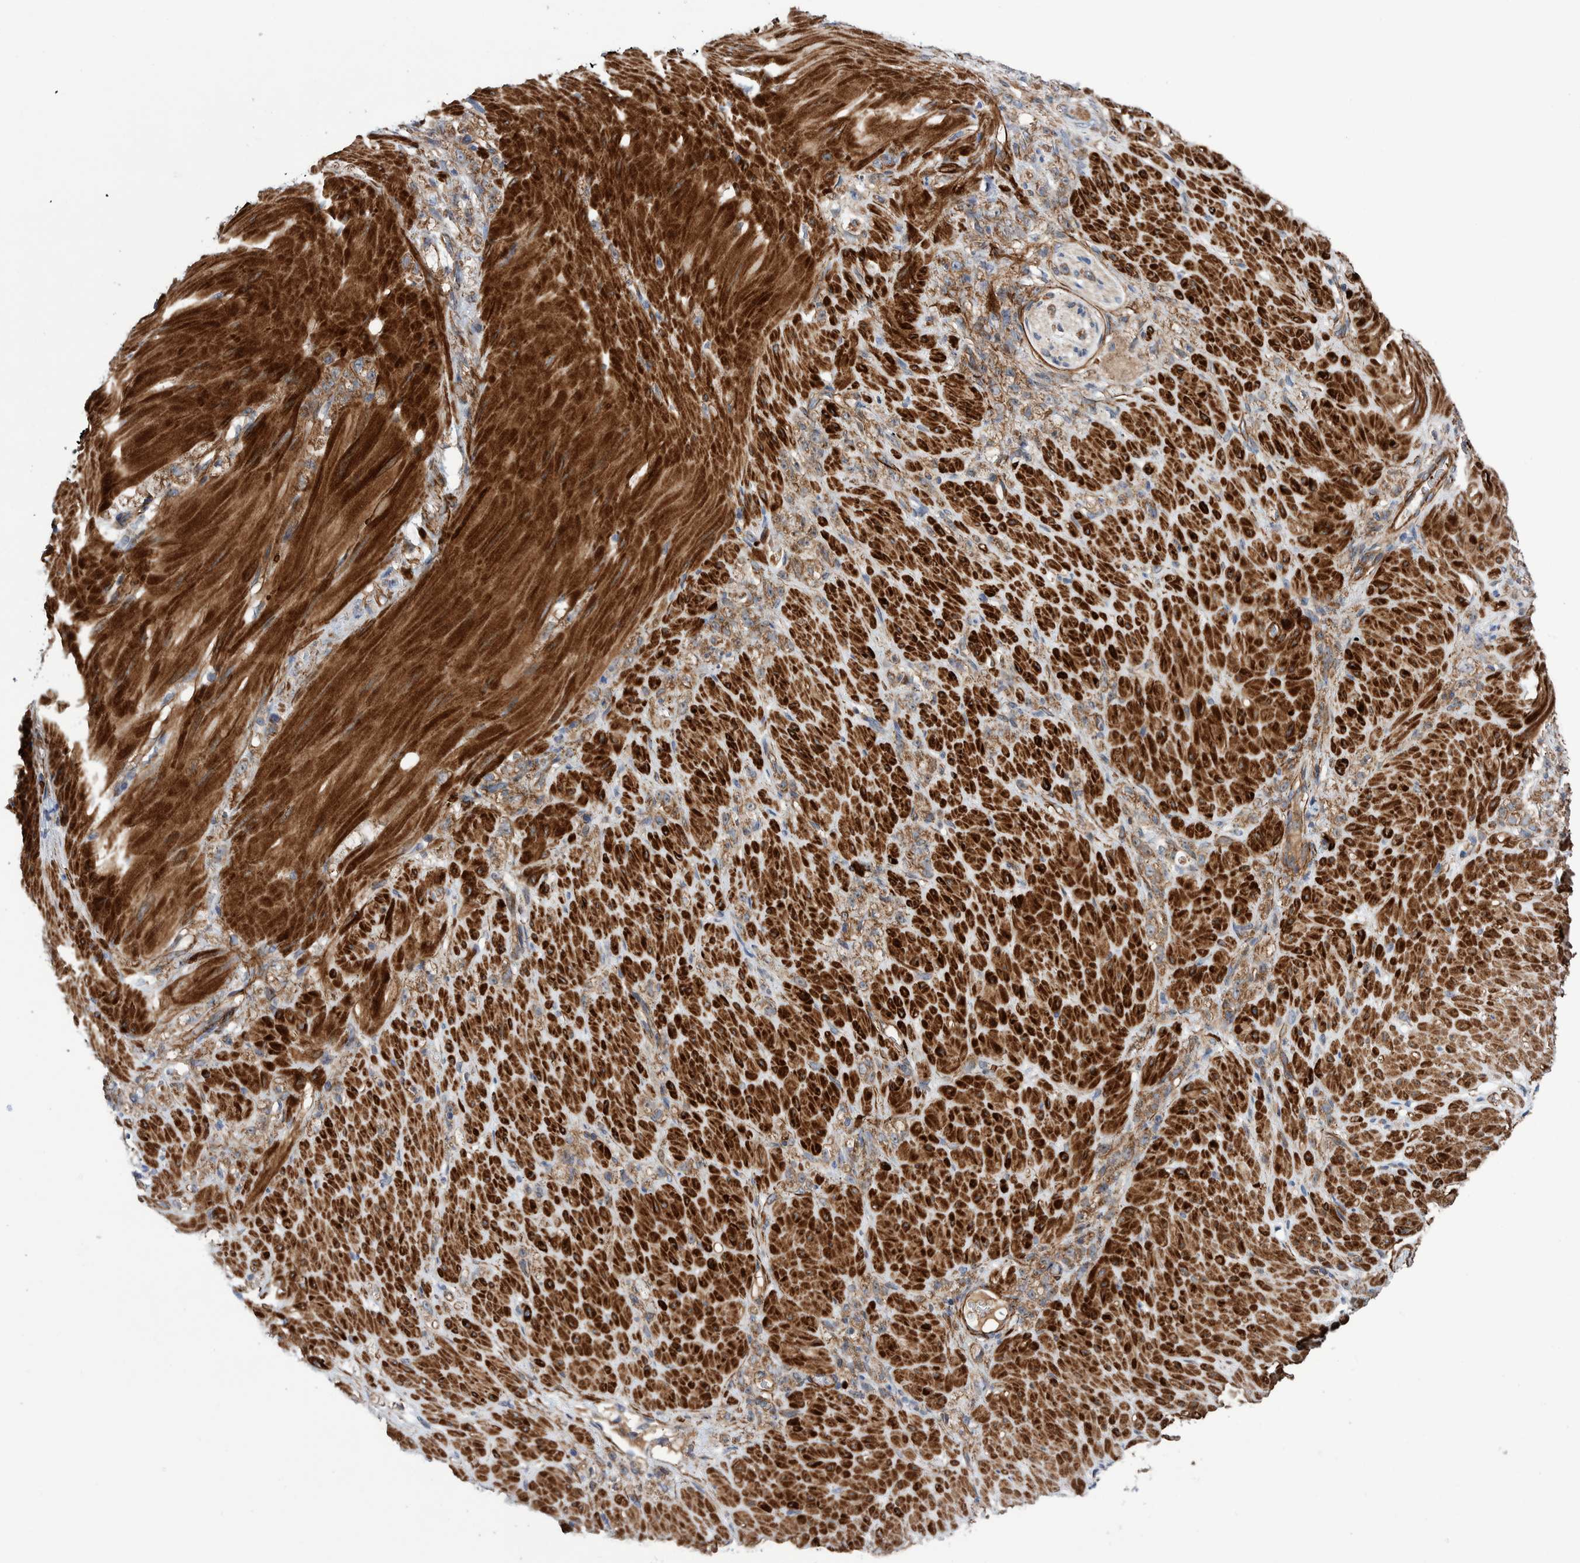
{"staining": {"intensity": "weak", "quantity": ">75%", "location": "cytoplasmic/membranous"}, "tissue": "stomach cancer", "cell_type": "Tumor cells", "image_type": "cancer", "snomed": [{"axis": "morphology", "description": "Normal tissue, NOS"}, {"axis": "morphology", "description": "Adenocarcinoma, NOS"}, {"axis": "topography", "description": "Stomach"}], "caption": "Immunohistochemical staining of human stomach adenocarcinoma displays weak cytoplasmic/membranous protein expression in approximately >75% of tumor cells.", "gene": "SLC25A10", "patient": {"sex": "male", "age": 82}}